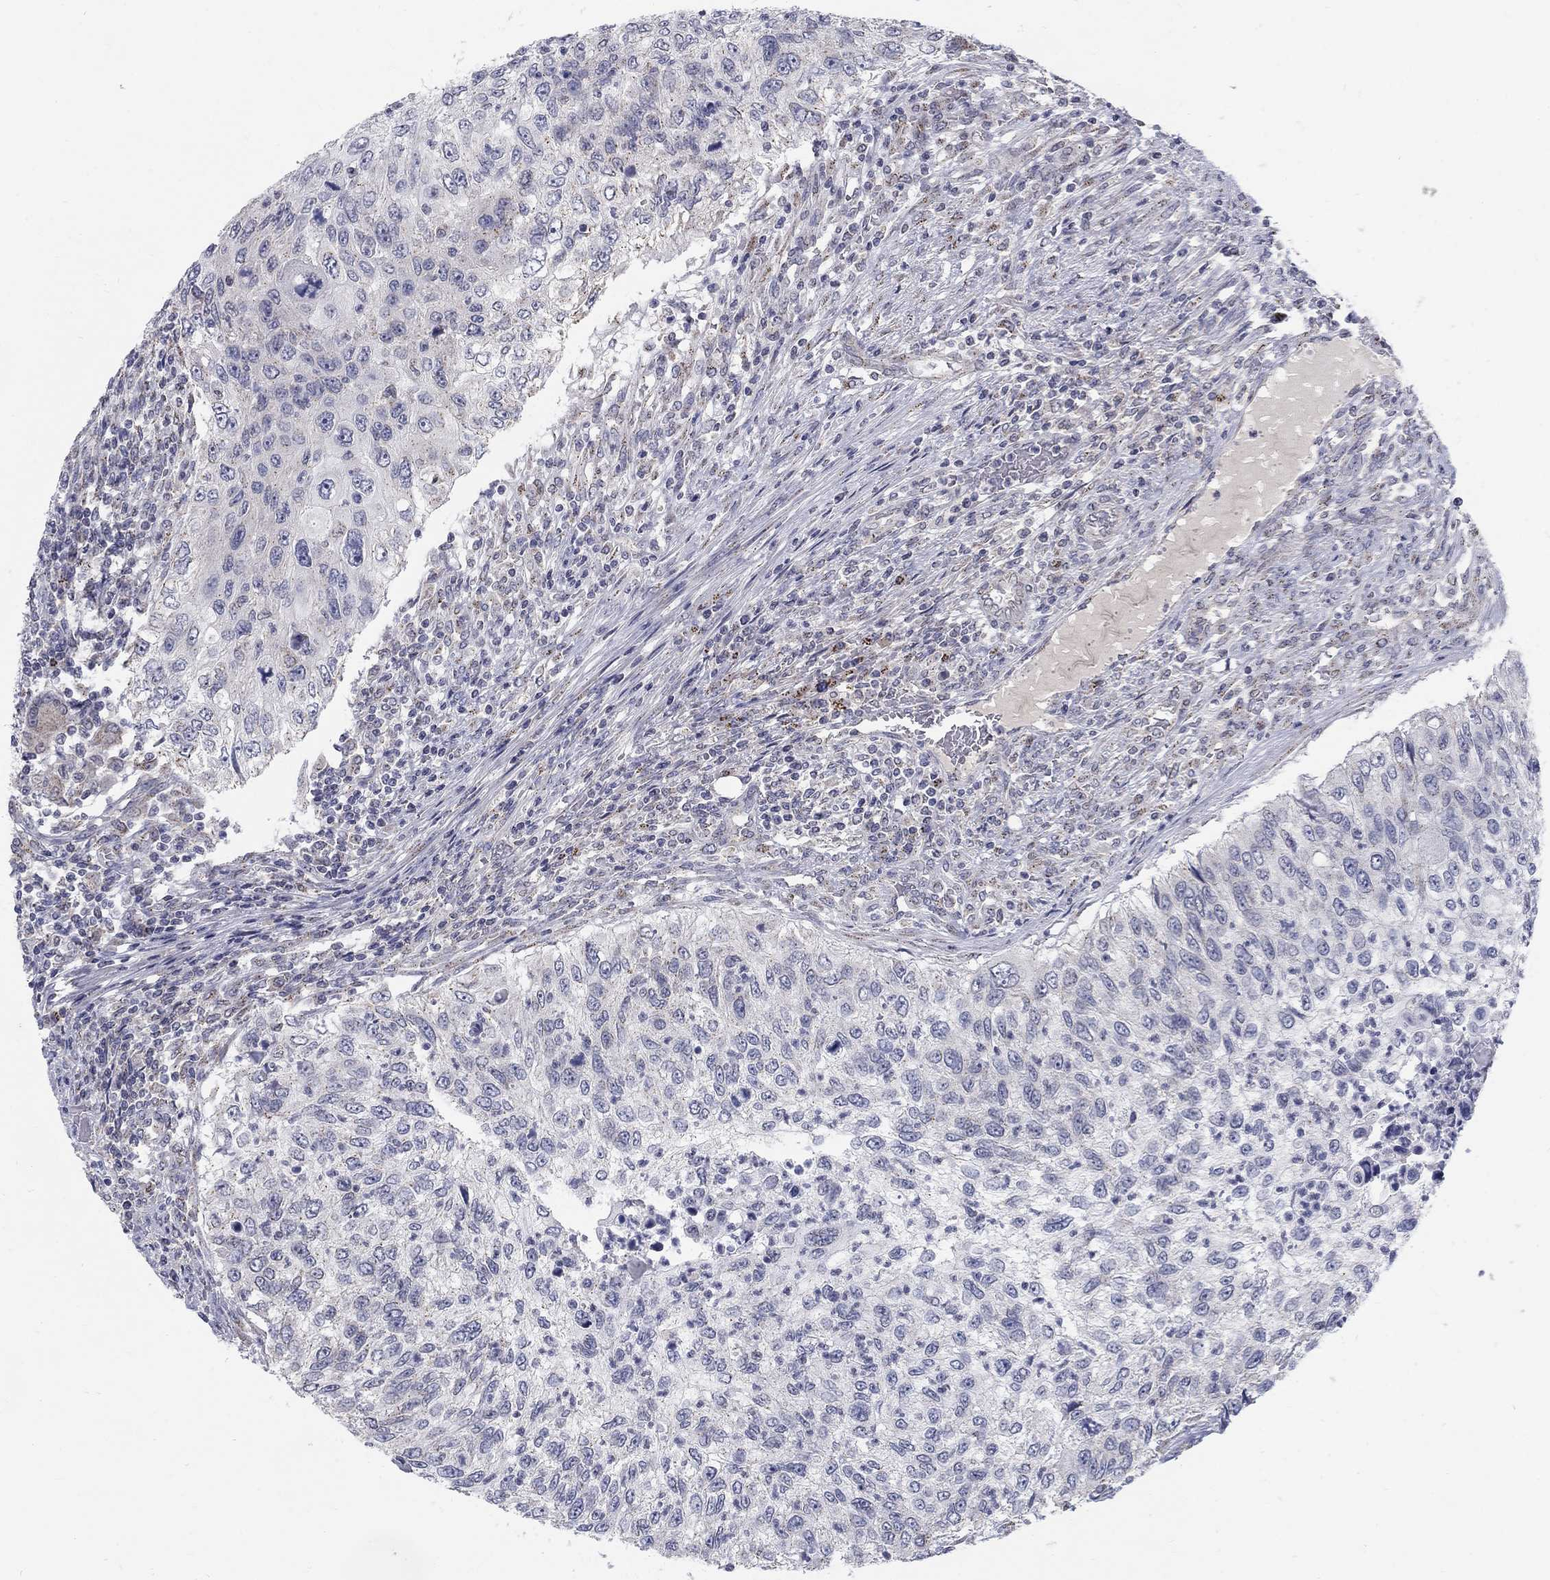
{"staining": {"intensity": "negative", "quantity": "none", "location": "none"}, "tissue": "urothelial cancer", "cell_type": "Tumor cells", "image_type": "cancer", "snomed": [{"axis": "morphology", "description": "Urothelial carcinoma, High grade"}, {"axis": "topography", "description": "Urinary bladder"}], "caption": "Immunohistochemistry photomicrograph of human urothelial cancer stained for a protein (brown), which exhibits no staining in tumor cells.", "gene": "PANK3", "patient": {"sex": "female", "age": 60}}